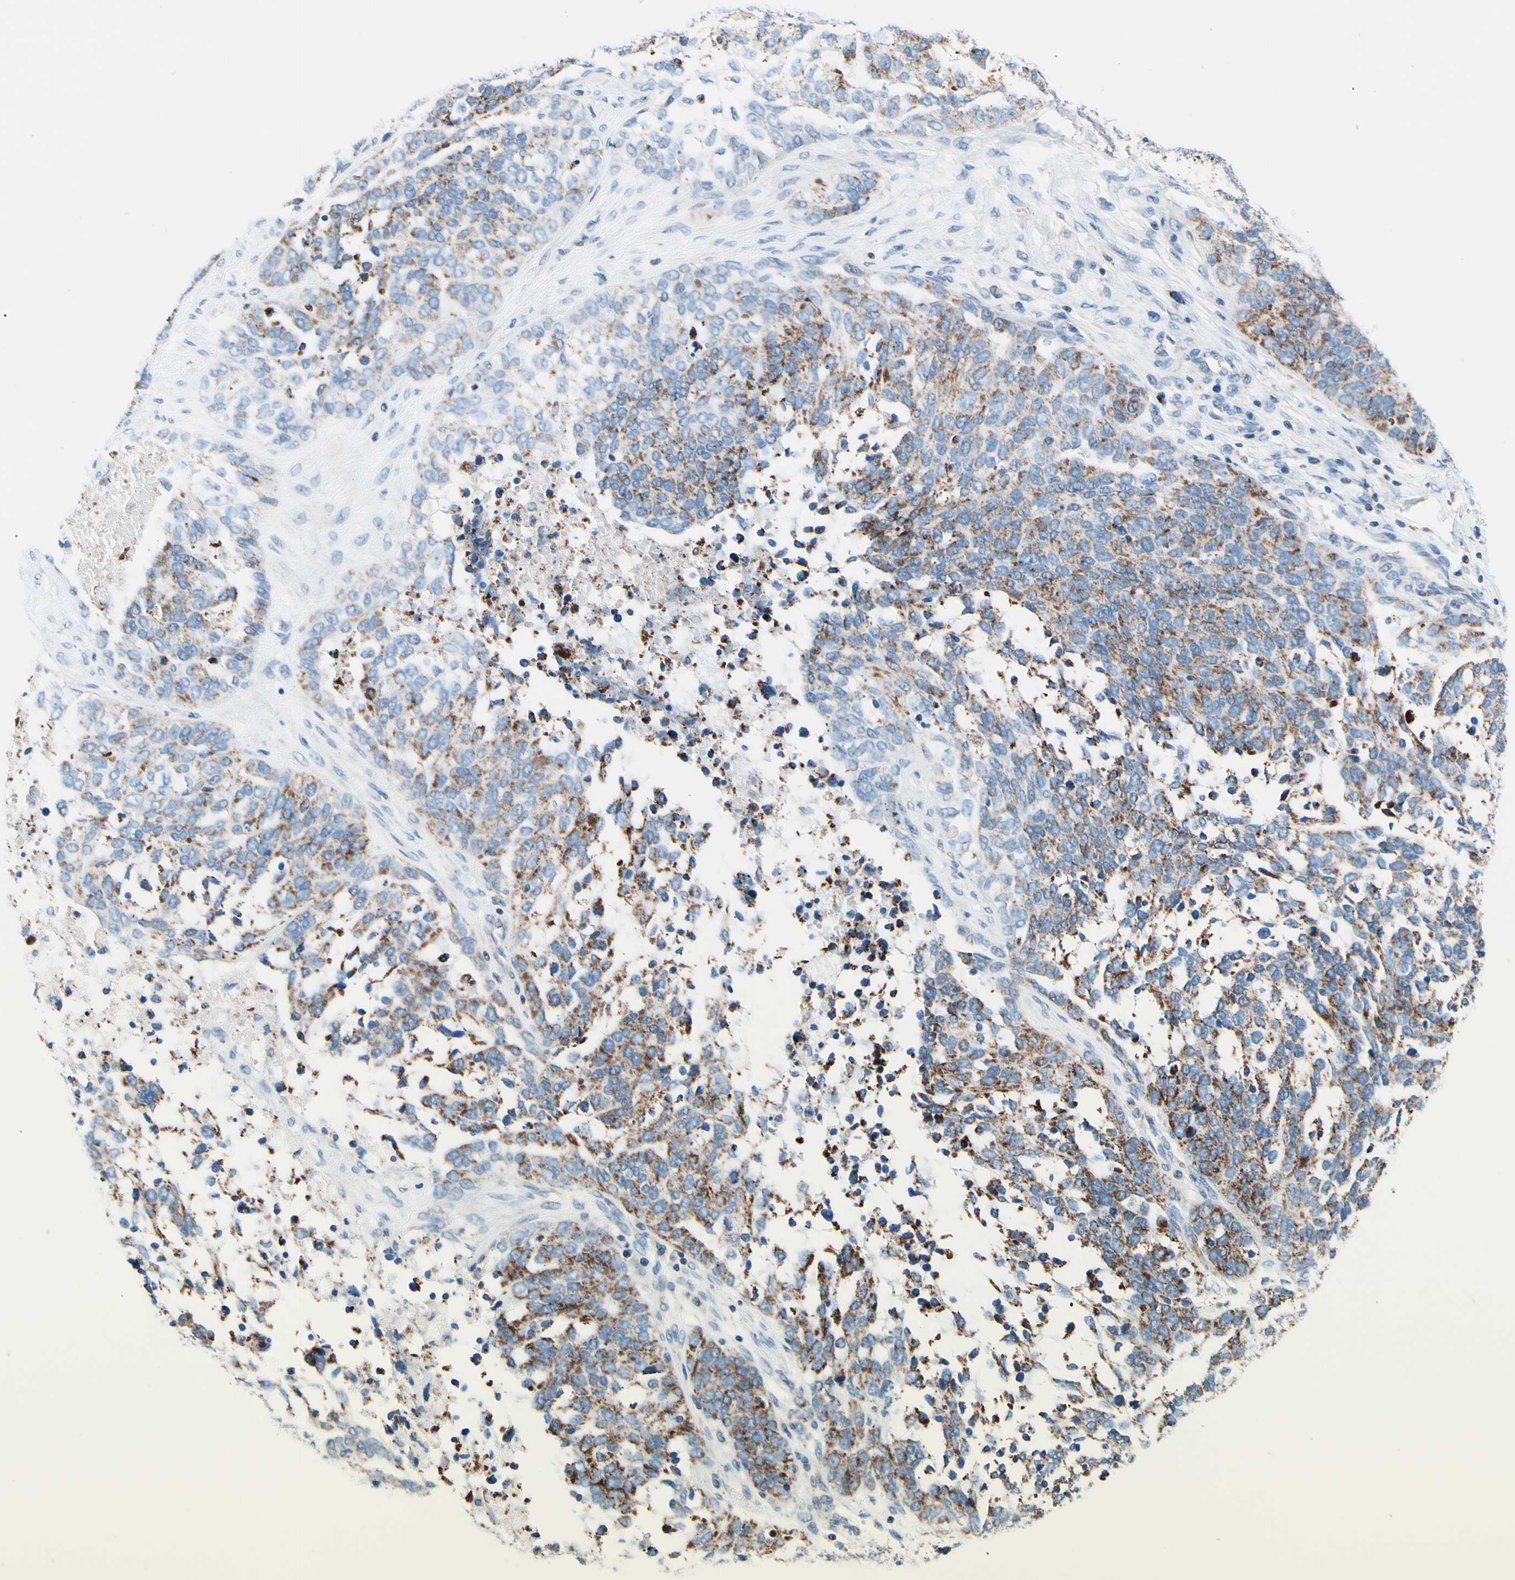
{"staining": {"intensity": "moderate", "quantity": ">75%", "location": "cytoplasmic/membranous"}, "tissue": "ovarian cancer", "cell_type": "Tumor cells", "image_type": "cancer", "snomed": [{"axis": "morphology", "description": "Cystadenocarcinoma, serous, NOS"}, {"axis": "topography", "description": "Ovary"}], "caption": "DAB immunohistochemical staining of ovarian cancer (serous cystadenocarcinoma) shows moderate cytoplasmic/membranous protein staining in about >75% of tumor cells.", "gene": "CBX7", "patient": {"sex": "female", "age": 44}}